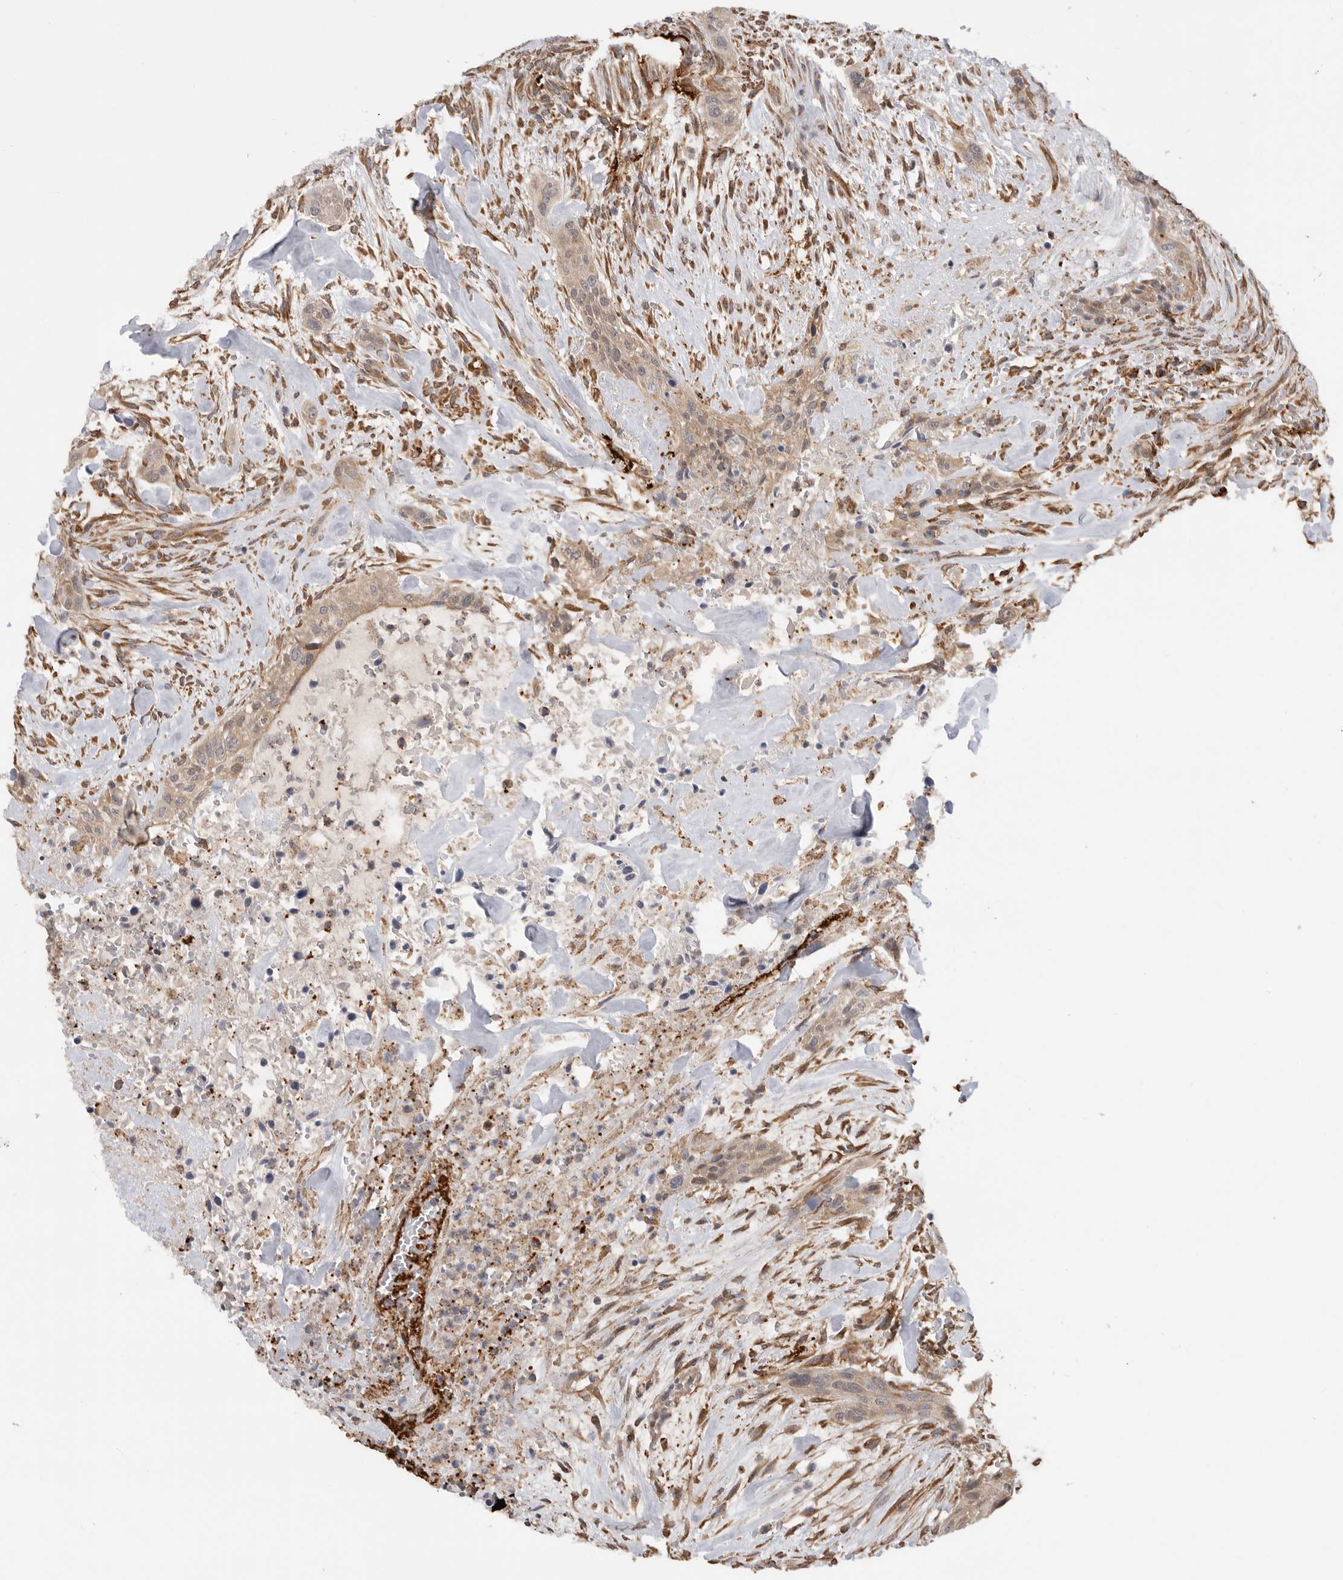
{"staining": {"intensity": "weak", "quantity": ">75%", "location": "cytoplasmic/membranous,nuclear"}, "tissue": "urothelial cancer", "cell_type": "Tumor cells", "image_type": "cancer", "snomed": [{"axis": "morphology", "description": "Urothelial carcinoma, High grade"}, {"axis": "topography", "description": "Urinary bladder"}], "caption": "IHC of human high-grade urothelial carcinoma reveals low levels of weak cytoplasmic/membranous and nuclear staining in approximately >75% of tumor cells.", "gene": "CDC42BPB", "patient": {"sex": "male", "age": 35}}